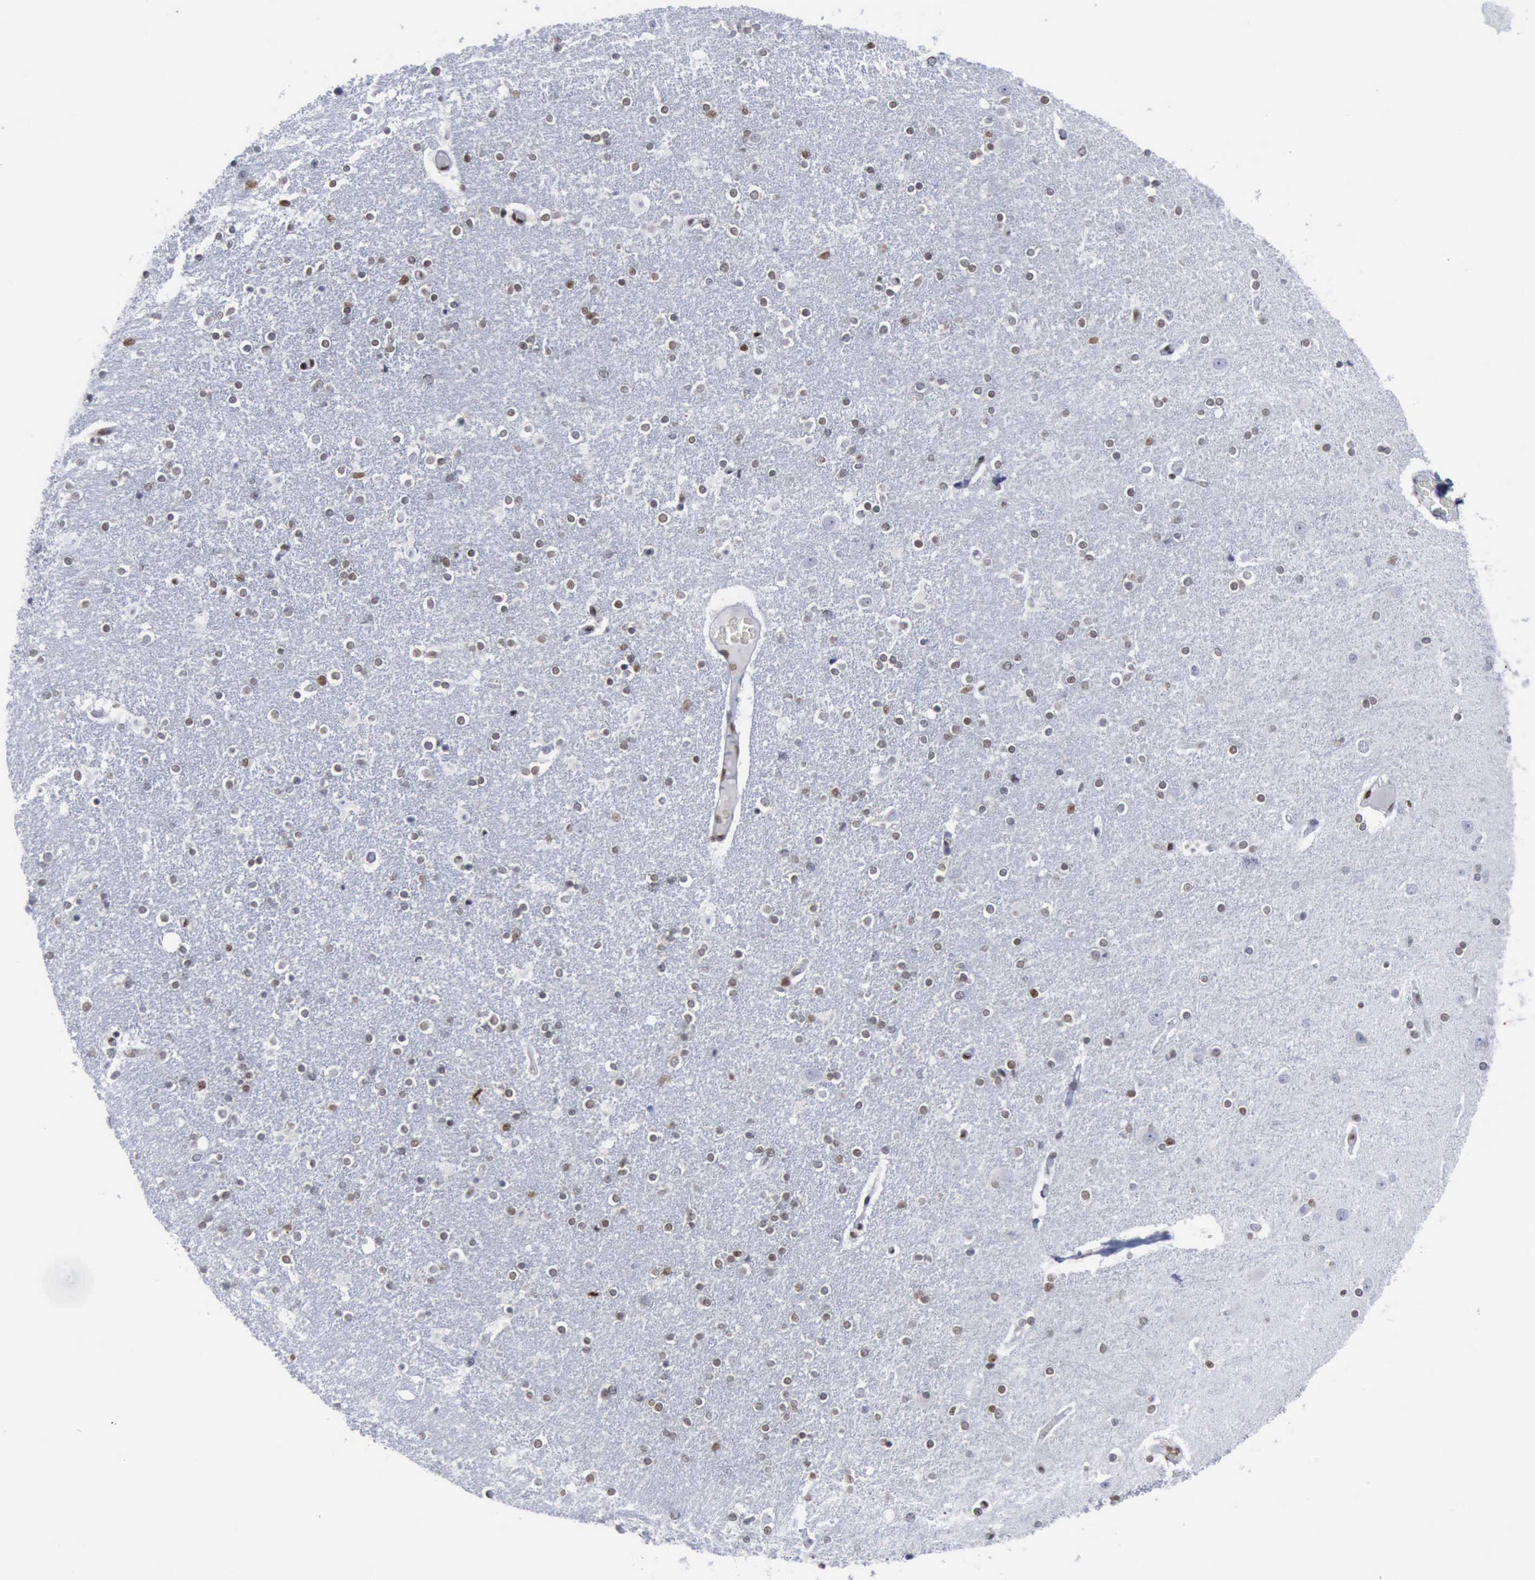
{"staining": {"intensity": "weak", "quantity": "25%-75%", "location": "nuclear"}, "tissue": "caudate", "cell_type": "Glial cells", "image_type": "normal", "snomed": [{"axis": "morphology", "description": "Normal tissue, NOS"}, {"axis": "topography", "description": "Lateral ventricle wall"}], "caption": "High-power microscopy captured an immunohistochemistry image of benign caudate, revealing weak nuclear positivity in about 25%-75% of glial cells. (Stains: DAB in brown, nuclei in blue, Microscopy: brightfield microscopy at high magnification).", "gene": "PCNA", "patient": {"sex": "female", "age": 54}}